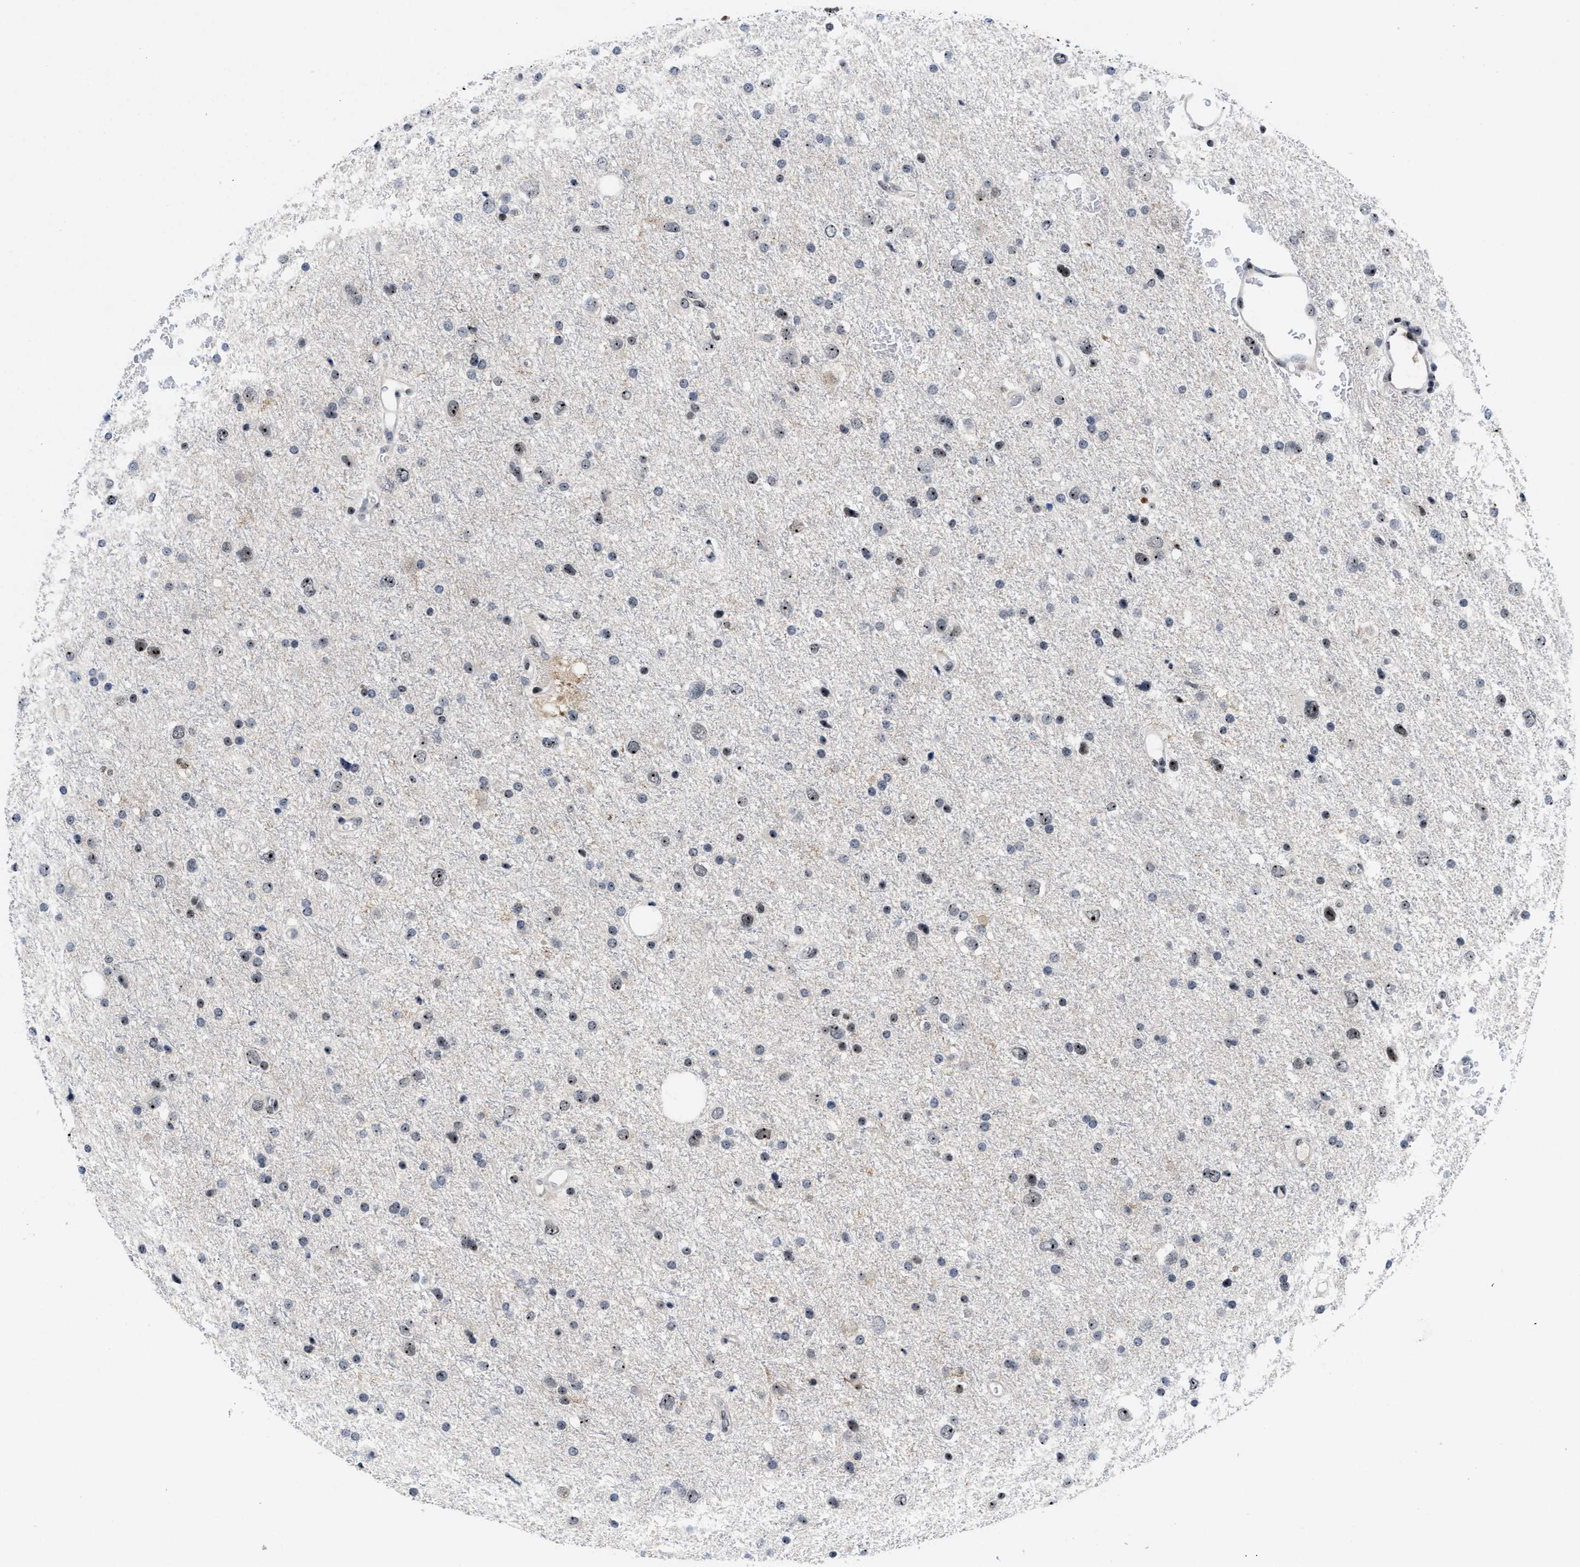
{"staining": {"intensity": "moderate", "quantity": "25%-75%", "location": "nuclear"}, "tissue": "glioma", "cell_type": "Tumor cells", "image_type": "cancer", "snomed": [{"axis": "morphology", "description": "Glioma, malignant, Low grade"}, {"axis": "topography", "description": "Brain"}], "caption": "Malignant glioma (low-grade) tissue demonstrates moderate nuclear expression in about 25%-75% of tumor cells, visualized by immunohistochemistry.", "gene": "NOP58", "patient": {"sex": "female", "age": 37}}